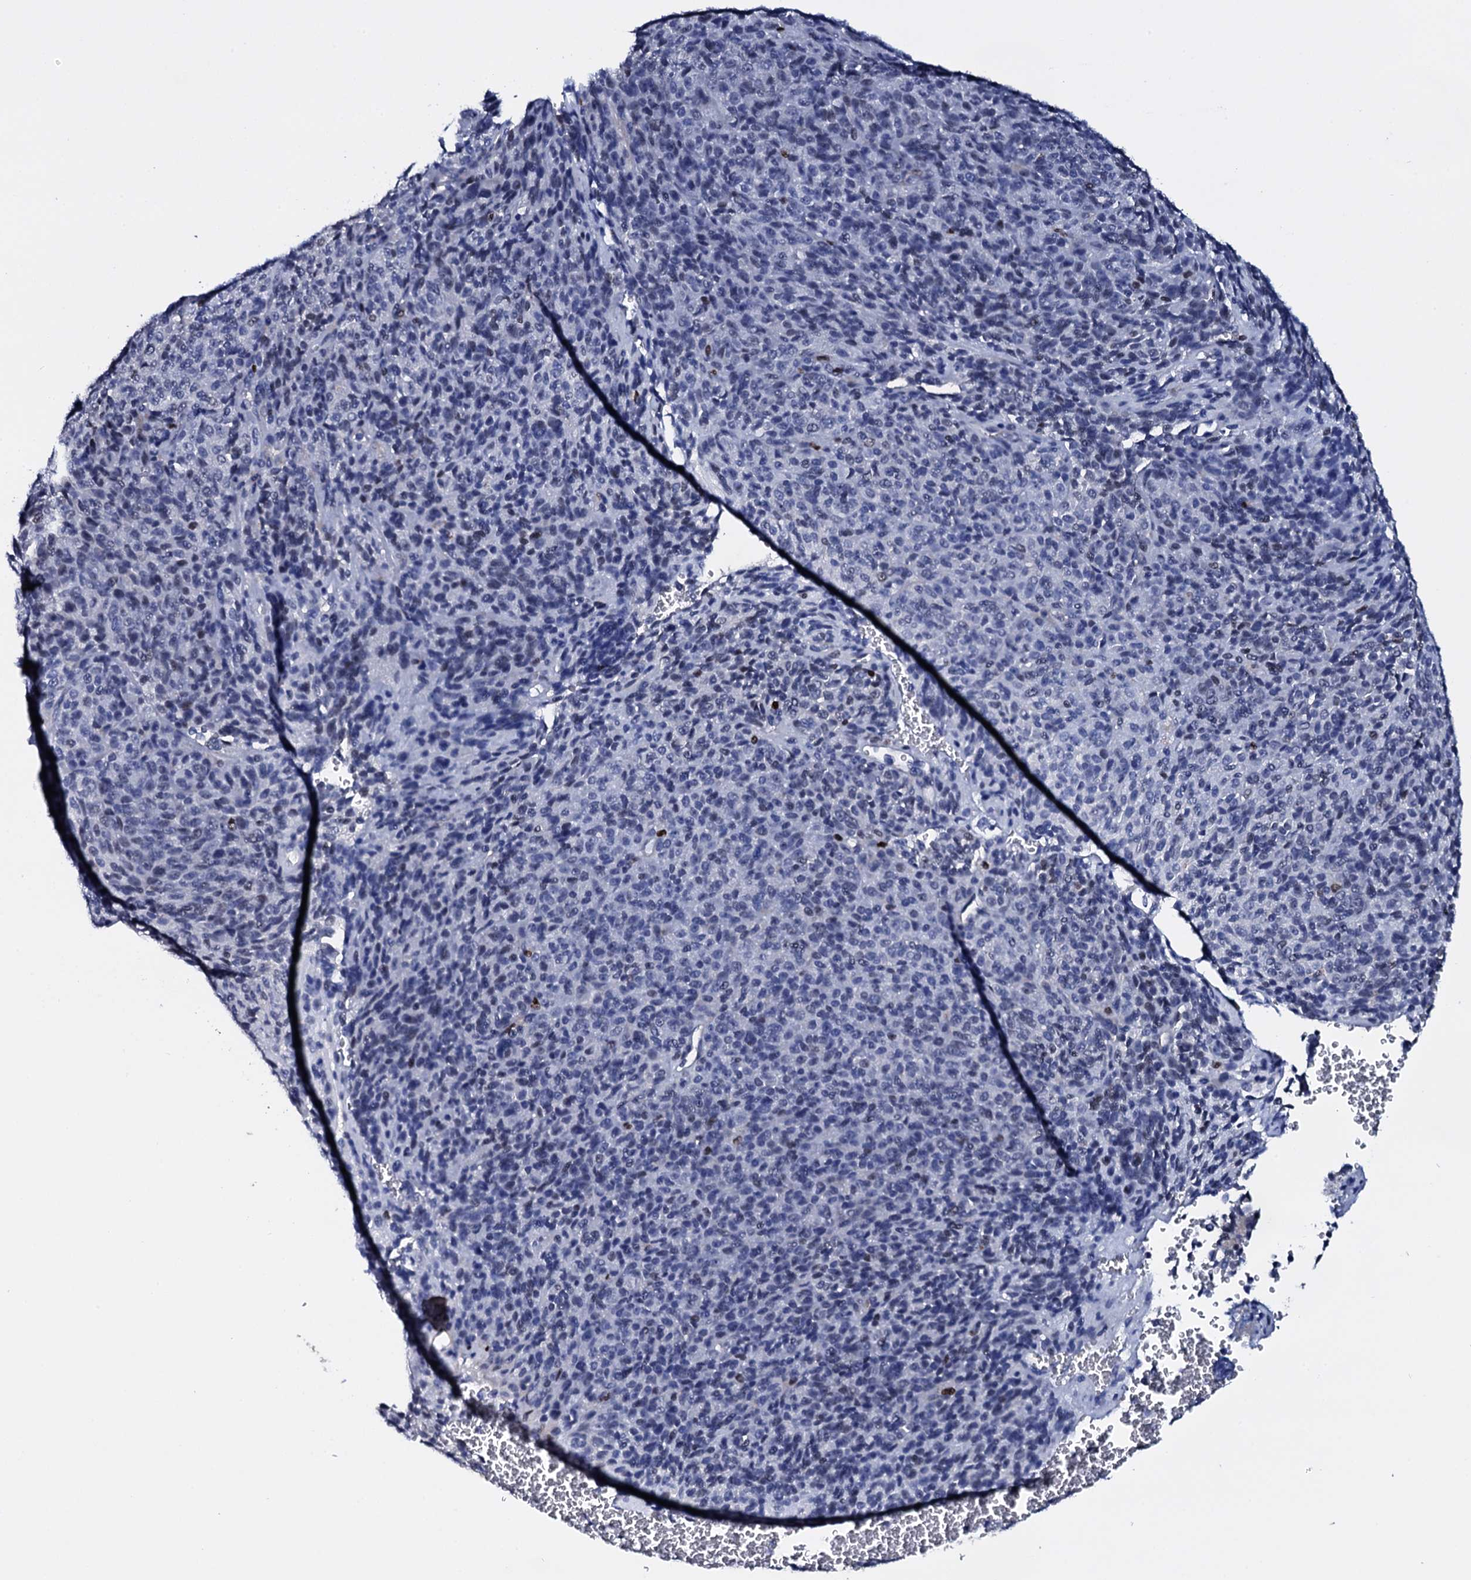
{"staining": {"intensity": "negative", "quantity": "none", "location": "none"}, "tissue": "melanoma", "cell_type": "Tumor cells", "image_type": "cancer", "snomed": [{"axis": "morphology", "description": "Malignant melanoma, Metastatic site"}, {"axis": "topography", "description": "Brain"}], "caption": "Immunohistochemistry (IHC) image of neoplastic tissue: human malignant melanoma (metastatic site) stained with DAB (3,3'-diaminobenzidine) exhibits no significant protein staining in tumor cells. (Brightfield microscopy of DAB immunohistochemistry (IHC) at high magnification).", "gene": "NPM2", "patient": {"sex": "female", "age": 56}}